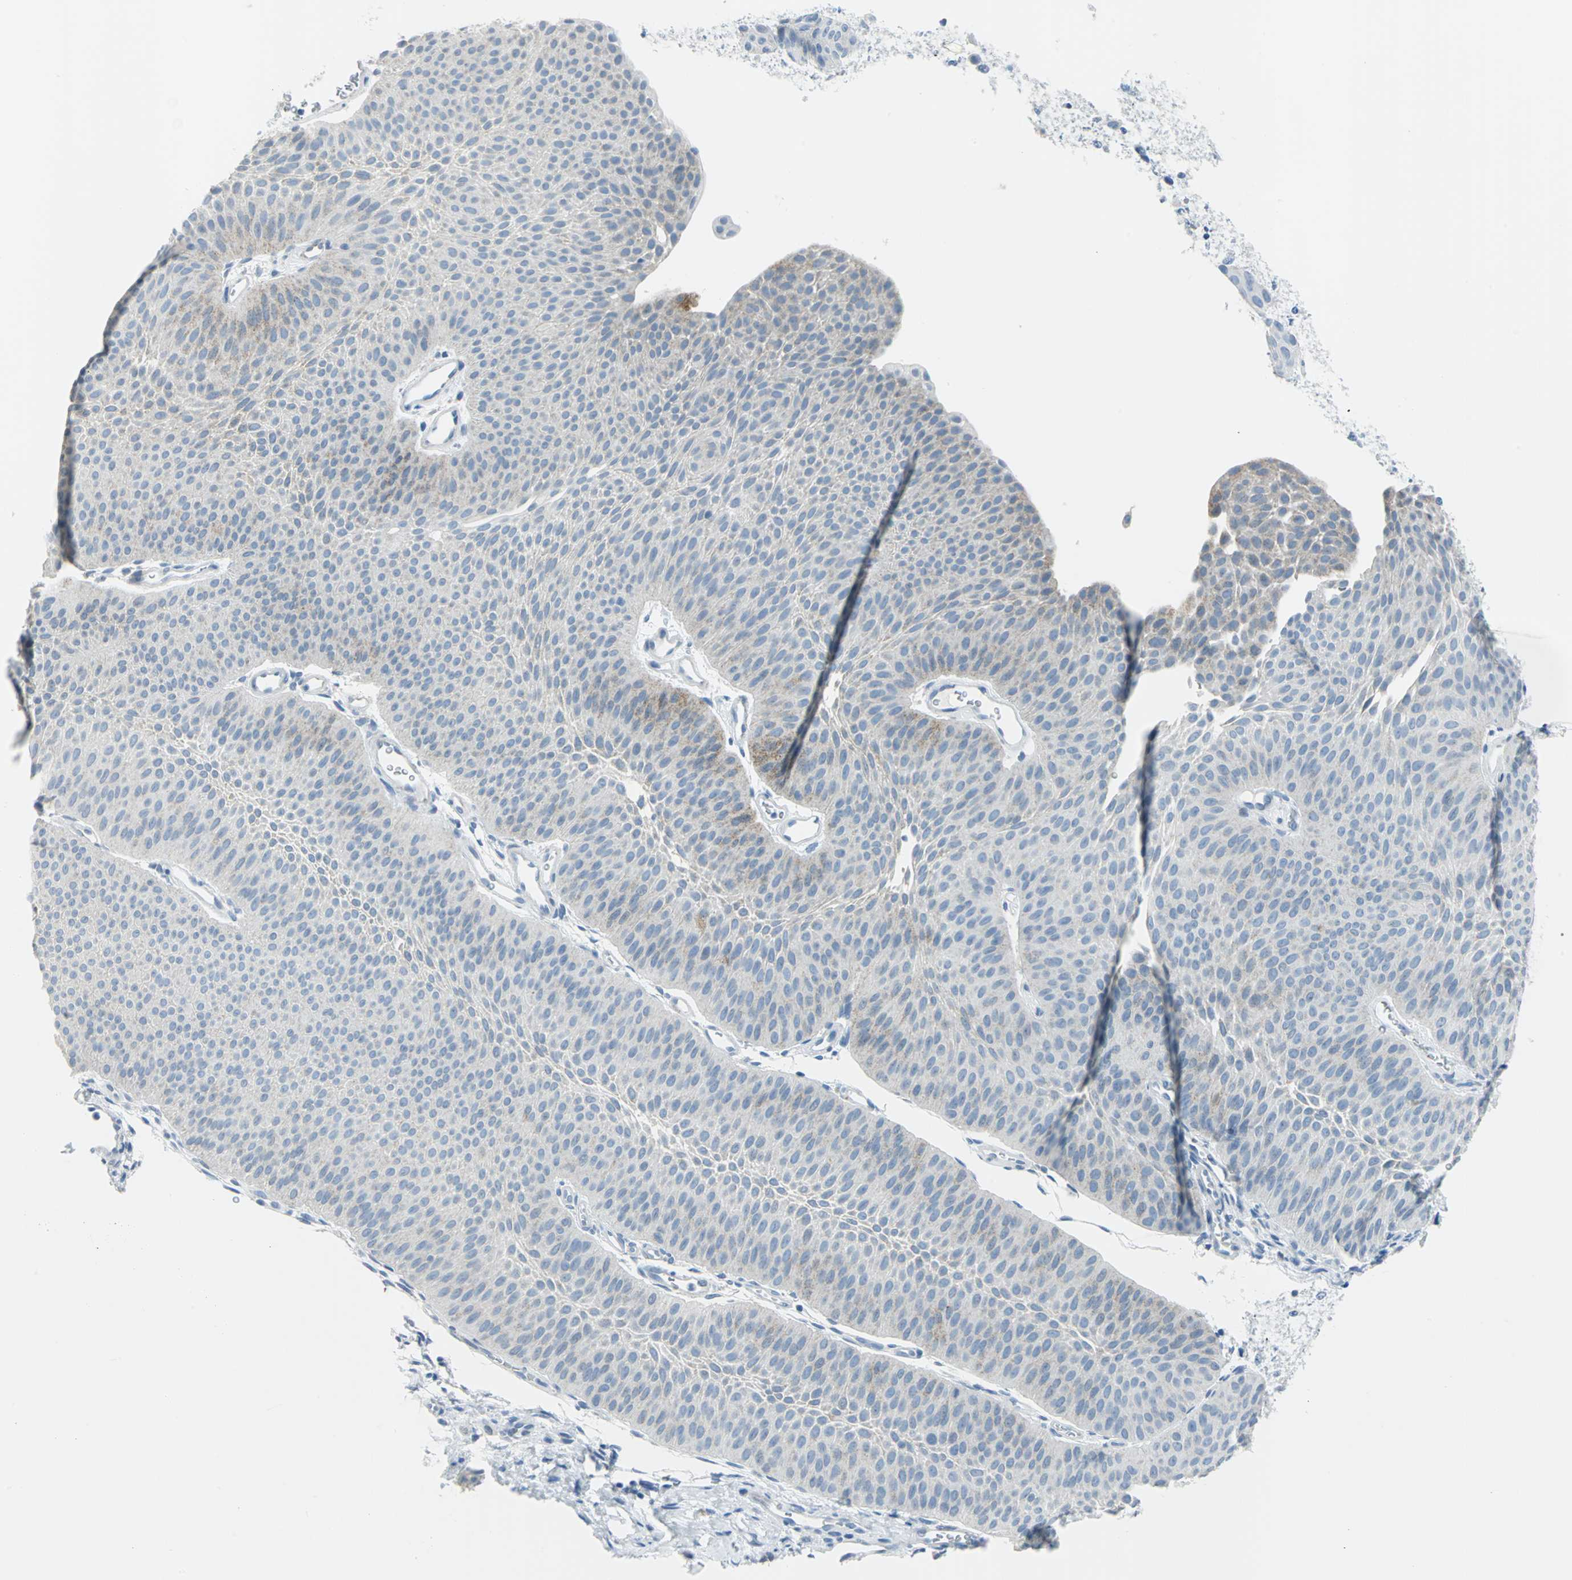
{"staining": {"intensity": "weak", "quantity": "<25%", "location": "cytoplasmic/membranous"}, "tissue": "urothelial cancer", "cell_type": "Tumor cells", "image_type": "cancer", "snomed": [{"axis": "morphology", "description": "Urothelial carcinoma, Low grade"}, {"axis": "topography", "description": "Urinary bladder"}], "caption": "High power microscopy image of an immunohistochemistry (IHC) histopathology image of urothelial carcinoma (low-grade), revealing no significant expression in tumor cells. Nuclei are stained in blue.", "gene": "DNAI2", "patient": {"sex": "female", "age": 60}}